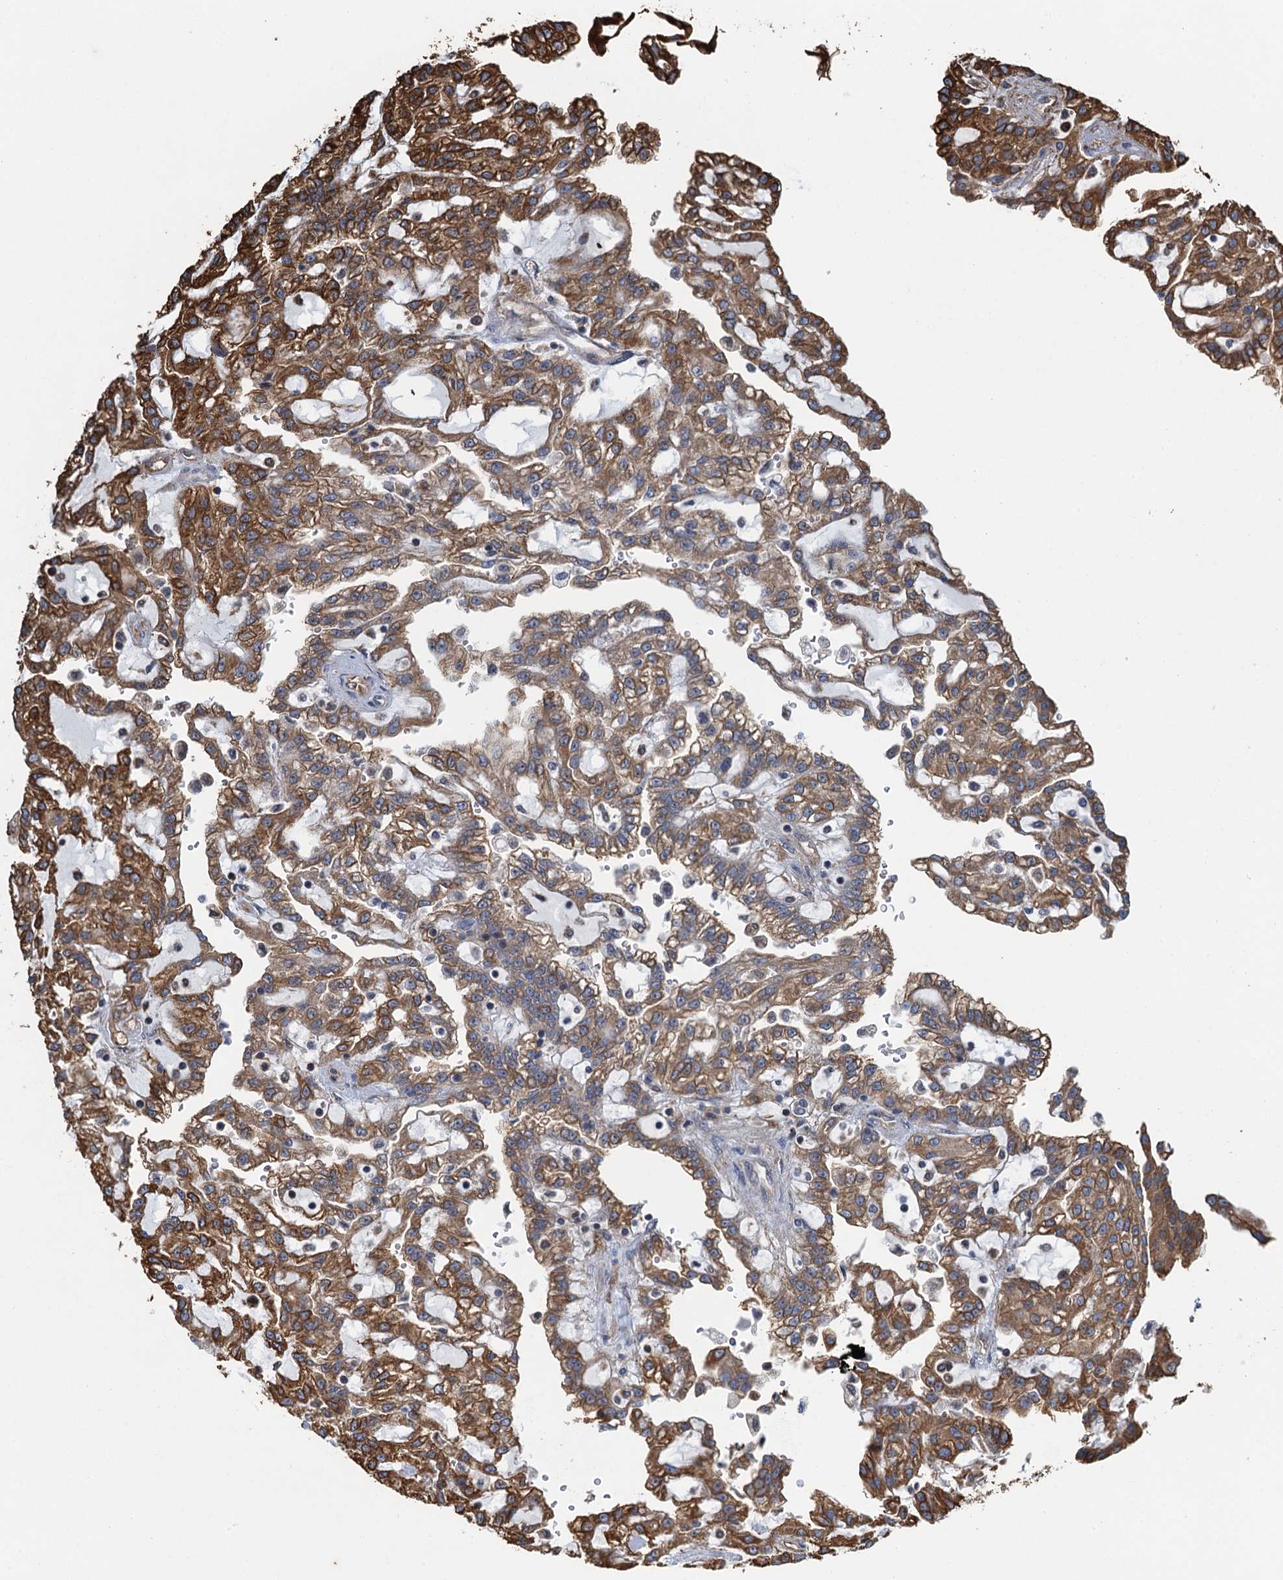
{"staining": {"intensity": "moderate", "quantity": ">75%", "location": "cytoplasmic/membranous"}, "tissue": "renal cancer", "cell_type": "Tumor cells", "image_type": "cancer", "snomed": [{"axis": "morphology", "description": "Adenocarcinoma, NOS"}, {"axis": "topography", "description": "Kidney"}], "caption": "This photomicrograph displays immunohistochemistry staining of adenocarcinoma (renal), with medium moderate cytoplasmic/membranous positivity in about >75% of tumor cells.", "gene": "WHAMM", "patient": {"sex": "male", "age": 63}}